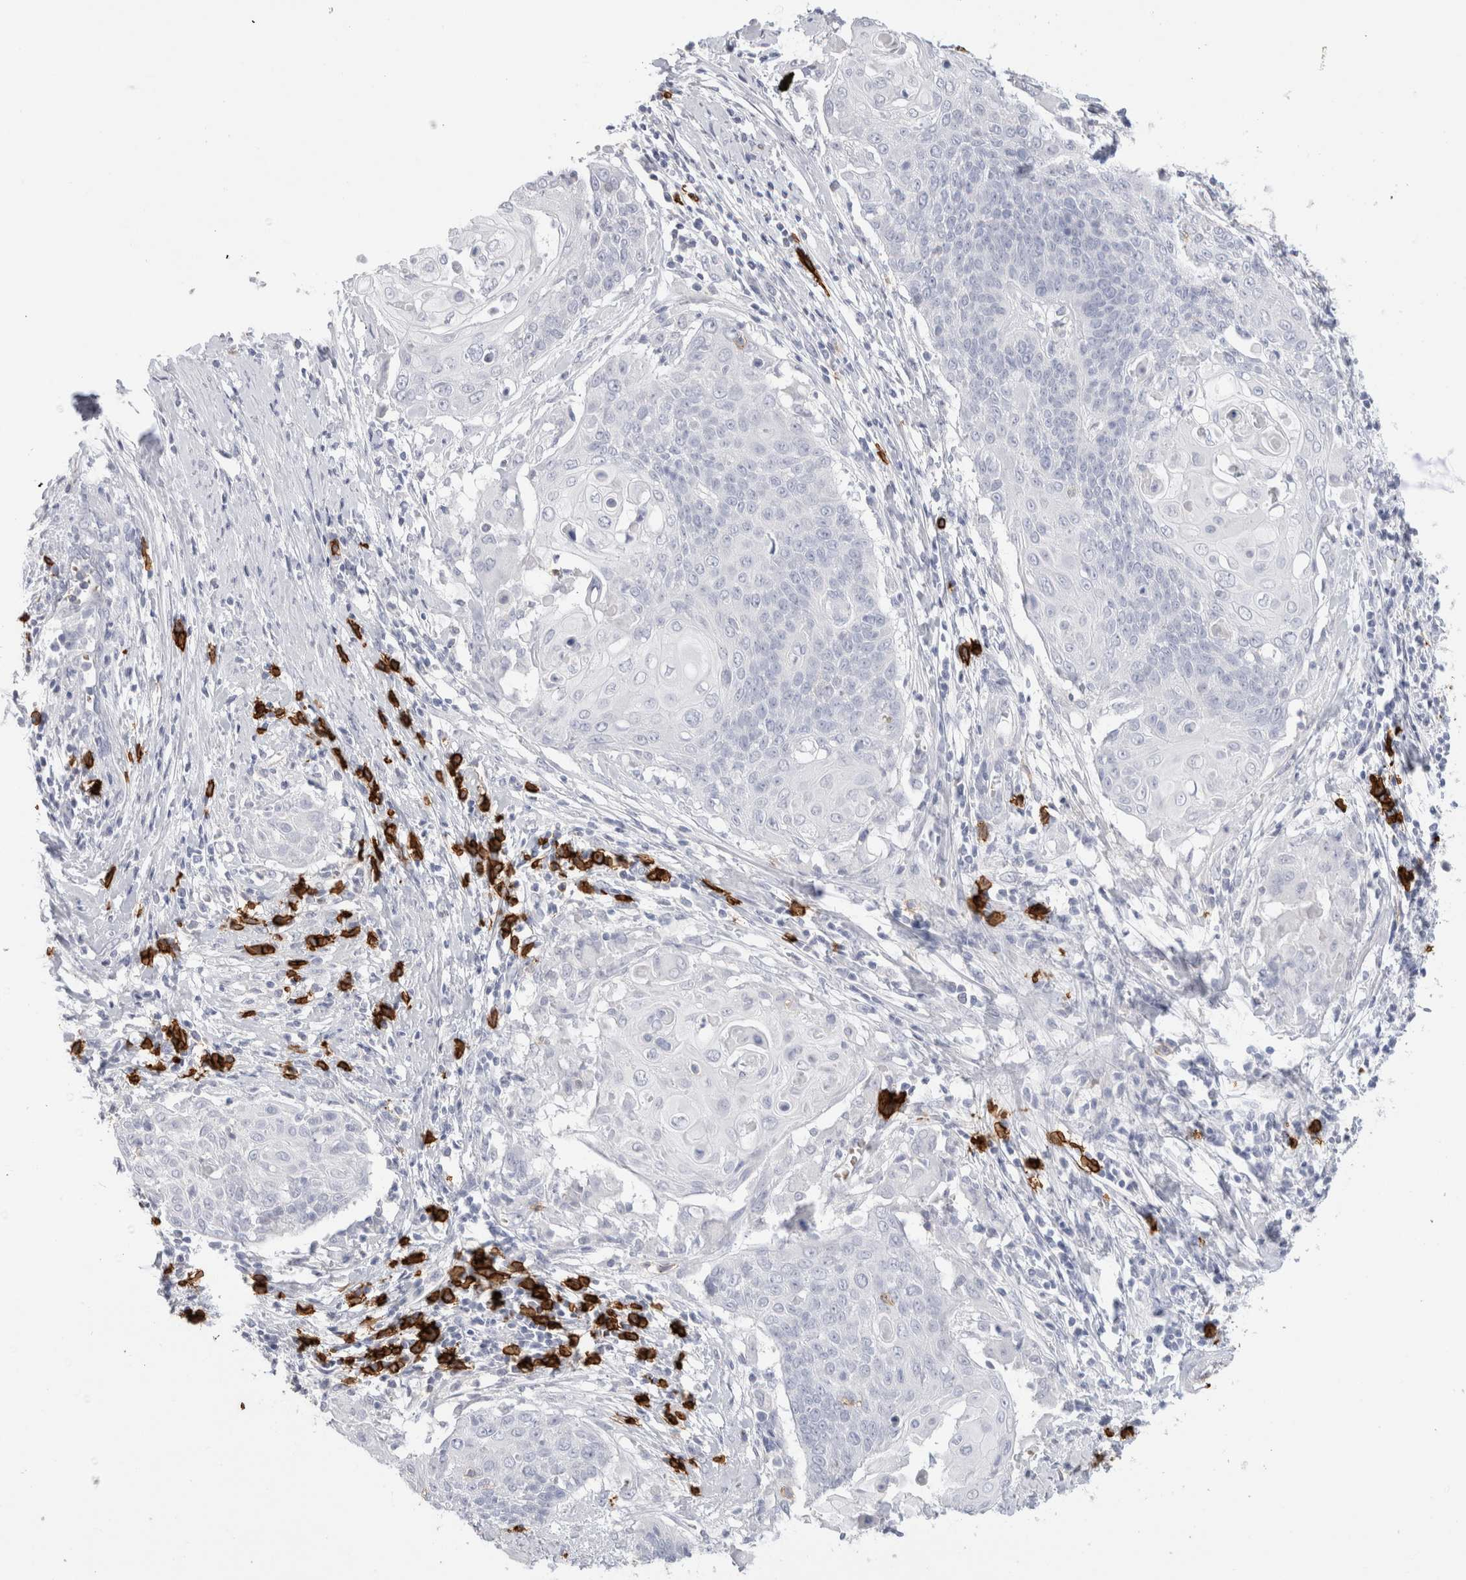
{"staining": {"intensity": "negative", "quantity": "none", "location": "none"}, "tissue": "cervical cancer", "cell_type": "Tumor cells", "image_type": "cancer", "snomed": [{"axis": "morphology", "description": "Squamous cell carcinoma, NOS"}, {"axis": "topography", "description": "Cervix"}], "caption": "The histopathology image reveals no significant staining in tumor cells of cervical cancer.", "gene": "CD38", "patient": {"sex": "female", "age": 39}}